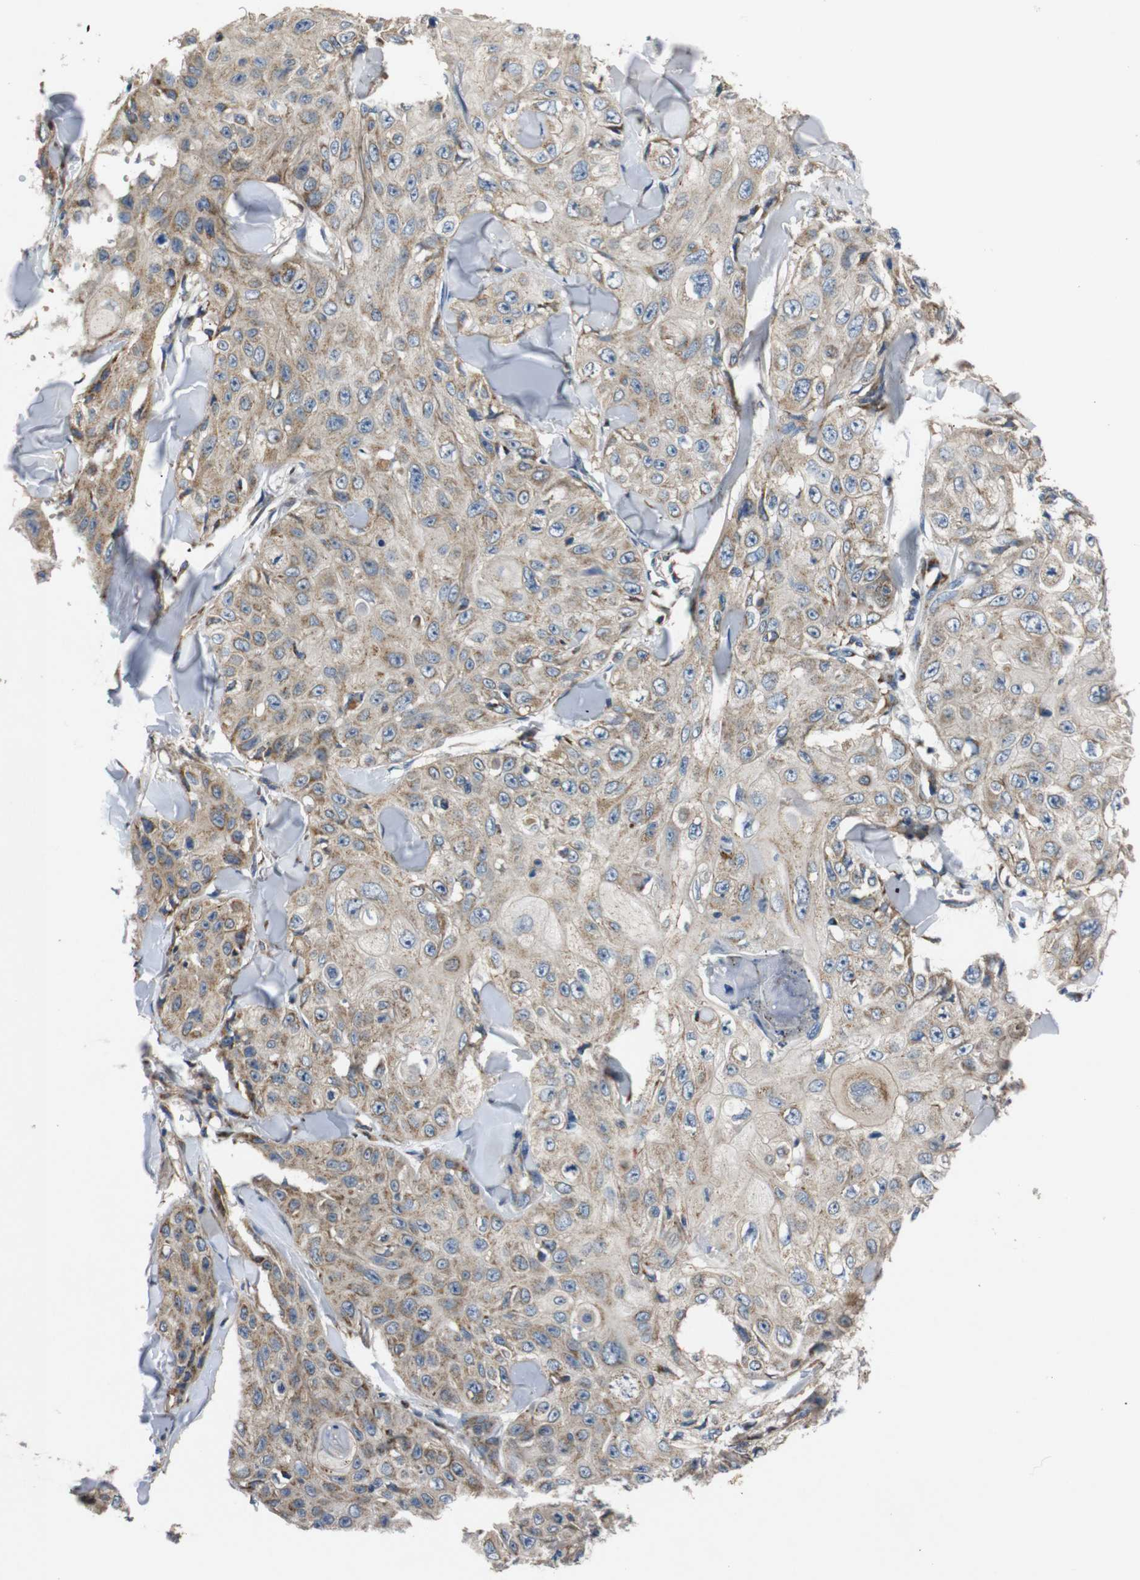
{"staining": {"intensity": "weak", "quantity": ">75%", "location": "cytoplasmic/membranous"}, "tissue": "skin cancer", "cell_type": "Tumor cells", "image_type": "cancer", "snomed": [{"axis": "morphology", "description": "Squamous cell carcinoma, NOS"}, {"axis": "topography", "description": "Skin"}], "caption": "This is an image of immunohistochemistry staining of skin cancer, which shows weak expression in the cytoplasmic/membranous of tumor cells.", "gene": "NETO2", "patient": {"sex": "male", "age": 86}}